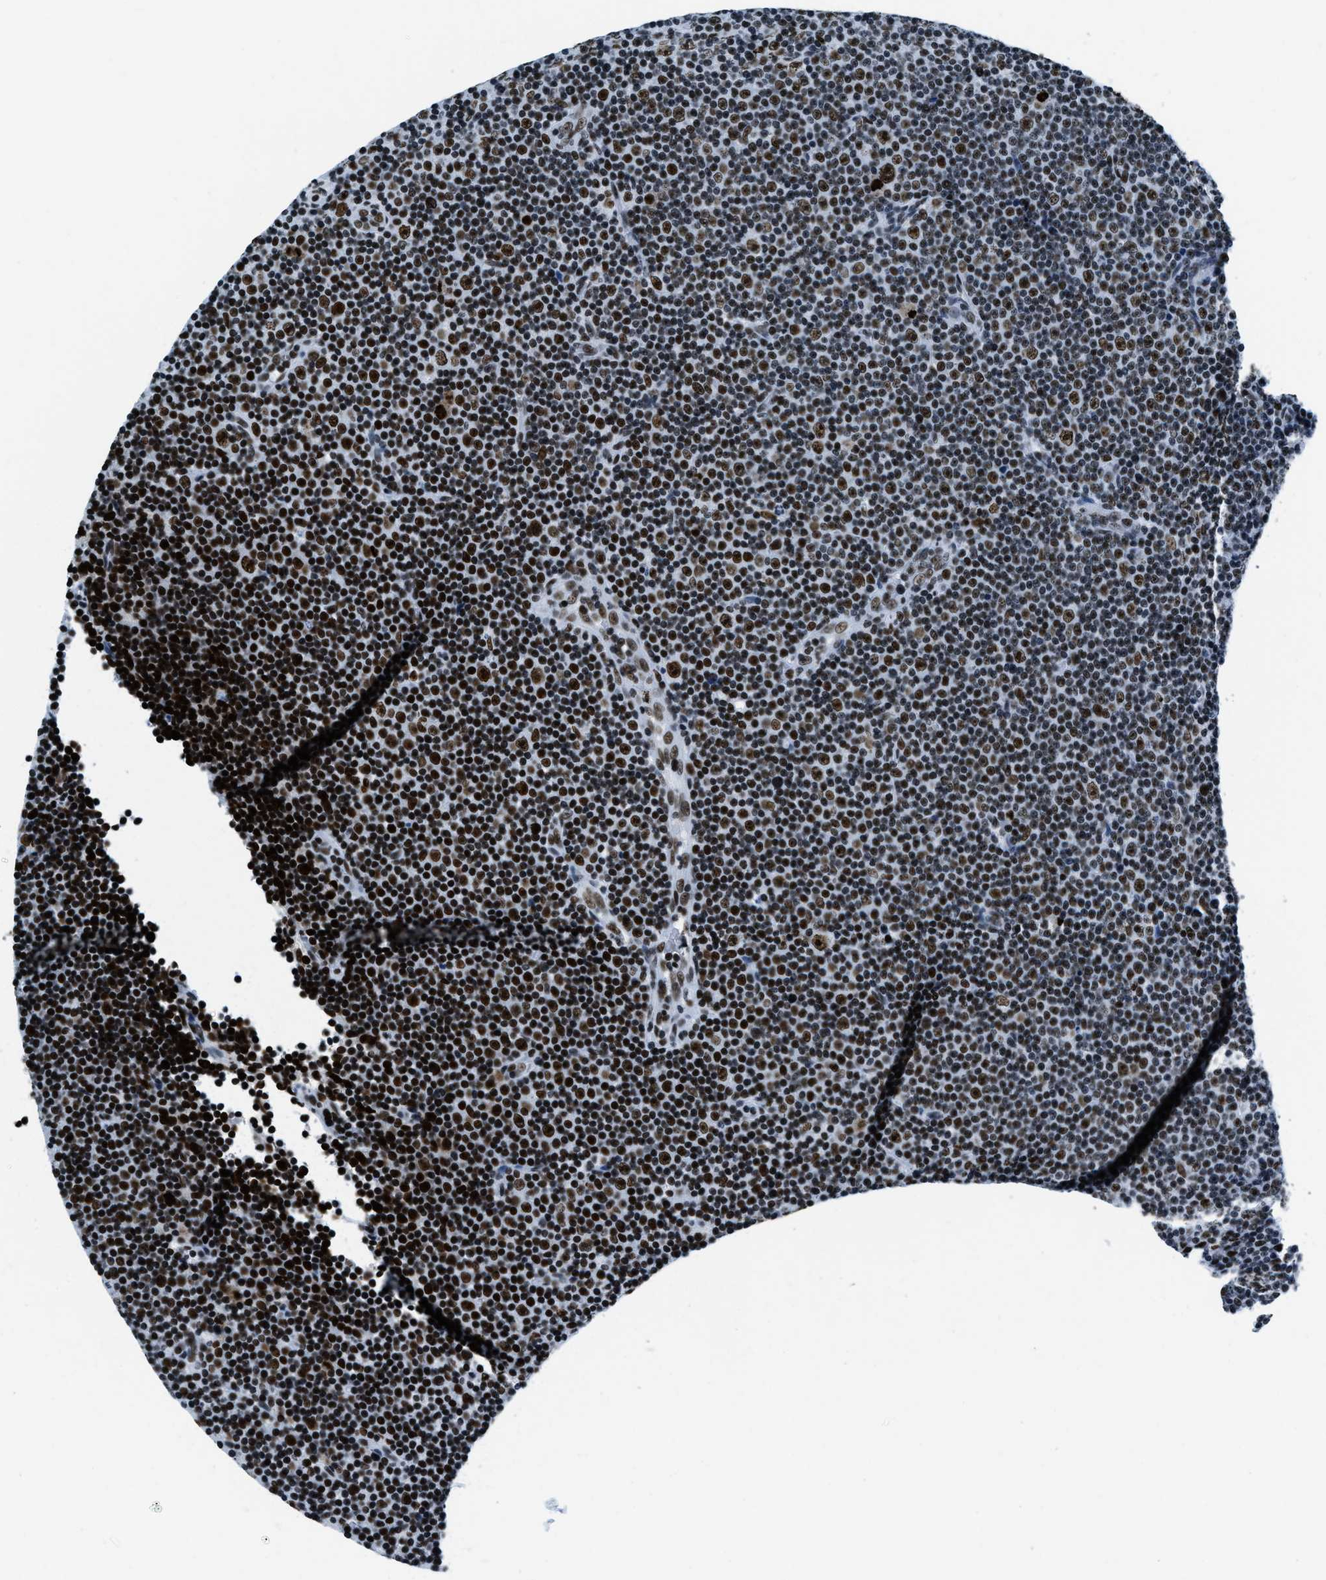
{"staining": {"intensity": "strong", "quantity": ">75%", "location": "nuclear"}, "tissue": "lymphoma", "cell_type": "Tumor cells", "image_type": "cancer", "snomed": [{"axis": "morphology", "description": "Malignant lymphoma, non-Hodgkin's type, Low grade"}, {"axis": "topography", "description": "Lymph node"}], "caption": "Immunohistochemical staining of human malignant lymphoma, non-Hodgkin's type (low-grade) displays high levels of strong nuclear staining in about >75% of tumor cells. (DAB IHC, brown staining for protein, blue staining for nuclei).", "gene": "TOP1", "patient": {"sex": "female", "age": 67}}